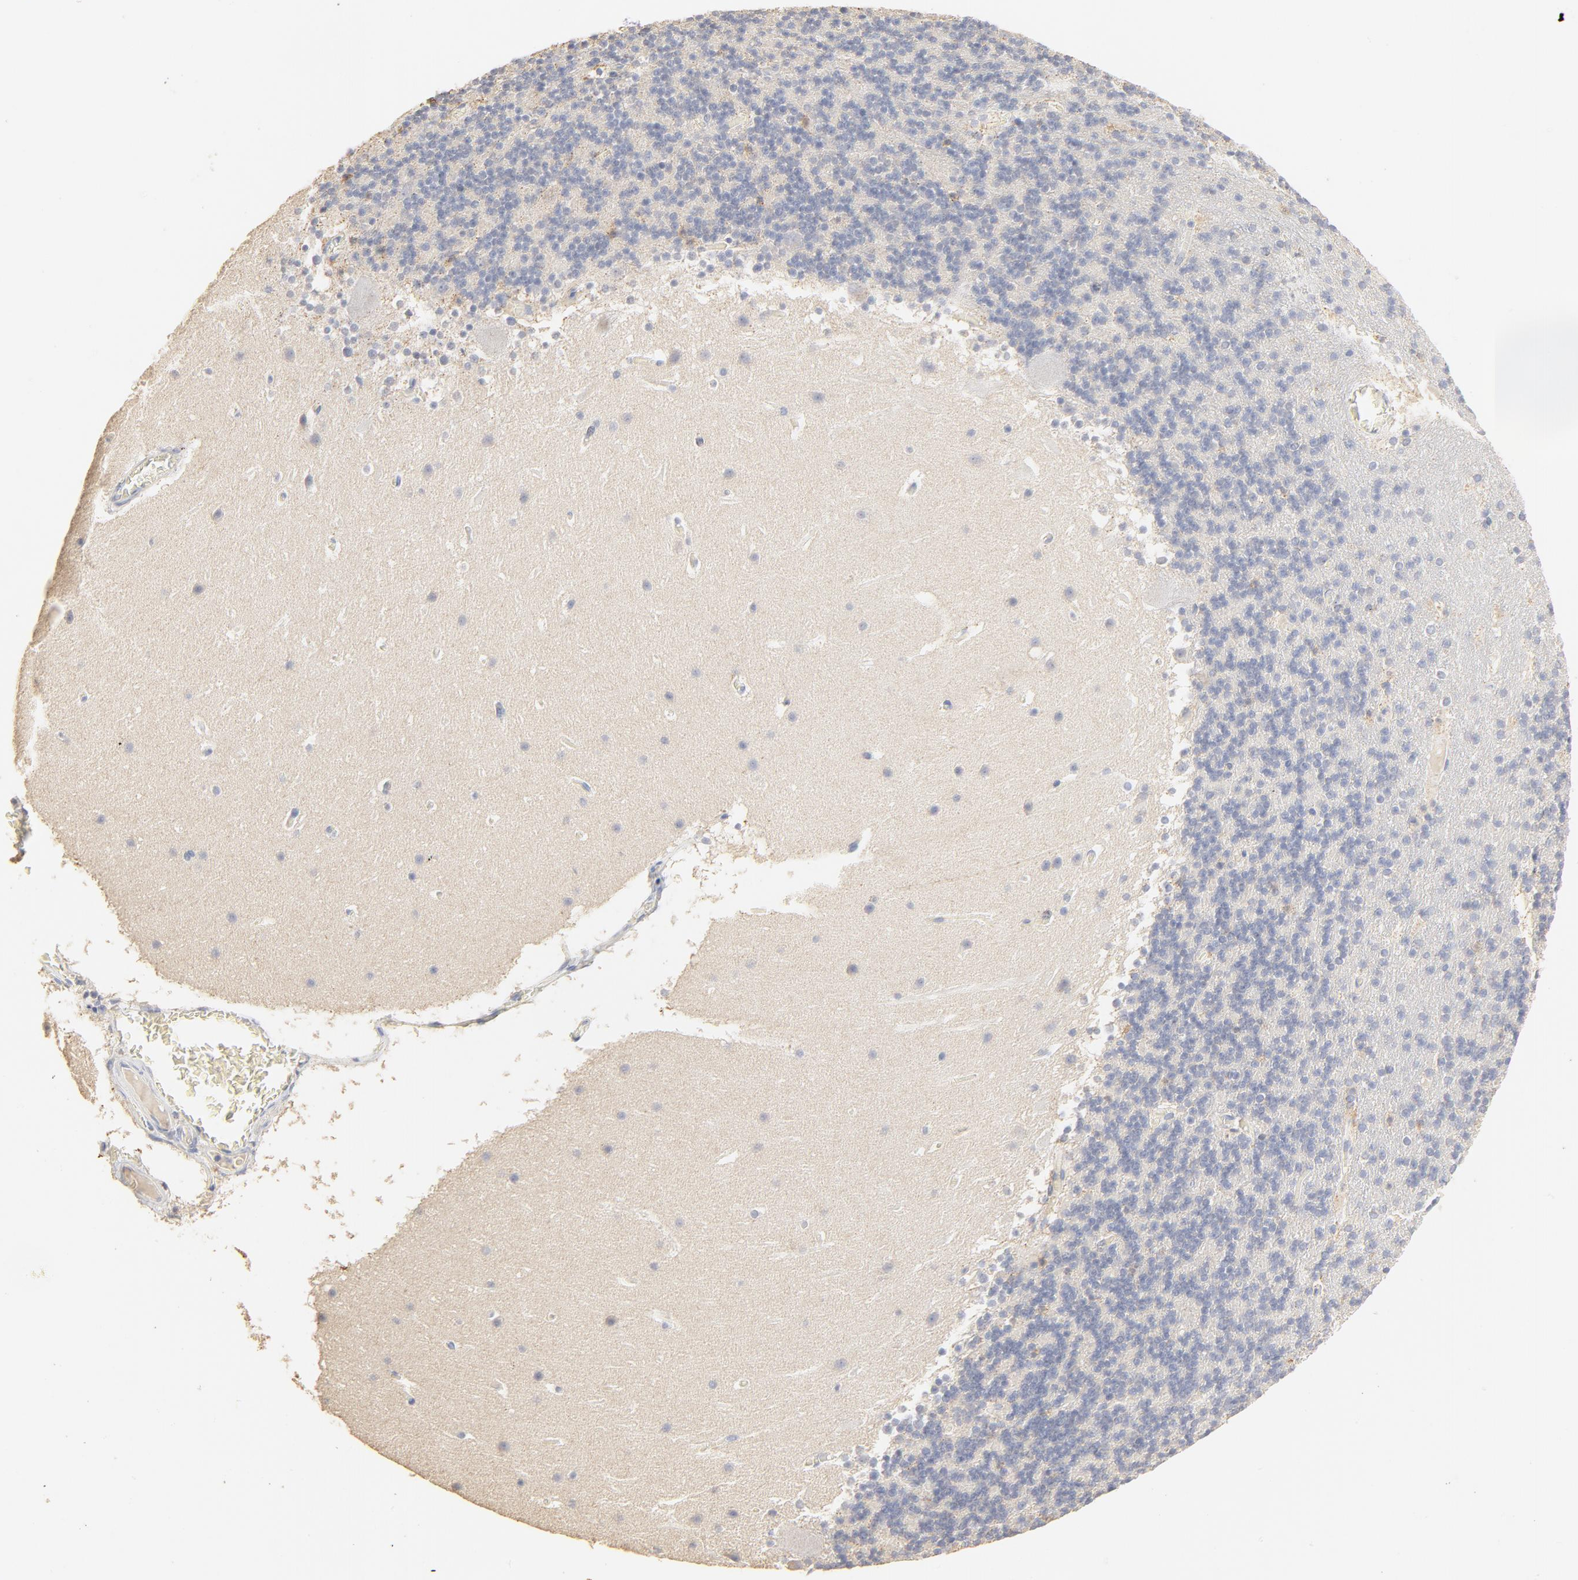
{"staining": {"intensity": "negative", "quantity": "none", "location": "none"}, "tissue": "cerebellum", "cell_type": "Cells in granular layer", "image_type": "normal", "snomed": [{"axis": "morphology", "description": "Normal tissue, NOS"}, {"axis": "topography", "description": "Cerebellum"}], "caption": "Protein analysis of unremarkable cerebellum reveals no significant expression in cells in granular layer. (Stains: DAB immunohistochemistry with hematoxylin counter stain, Microscopy: brightfield microscopy at high magnification).", "gene": "FCGBP", "patient": {"sex": "male", "age": 45}}